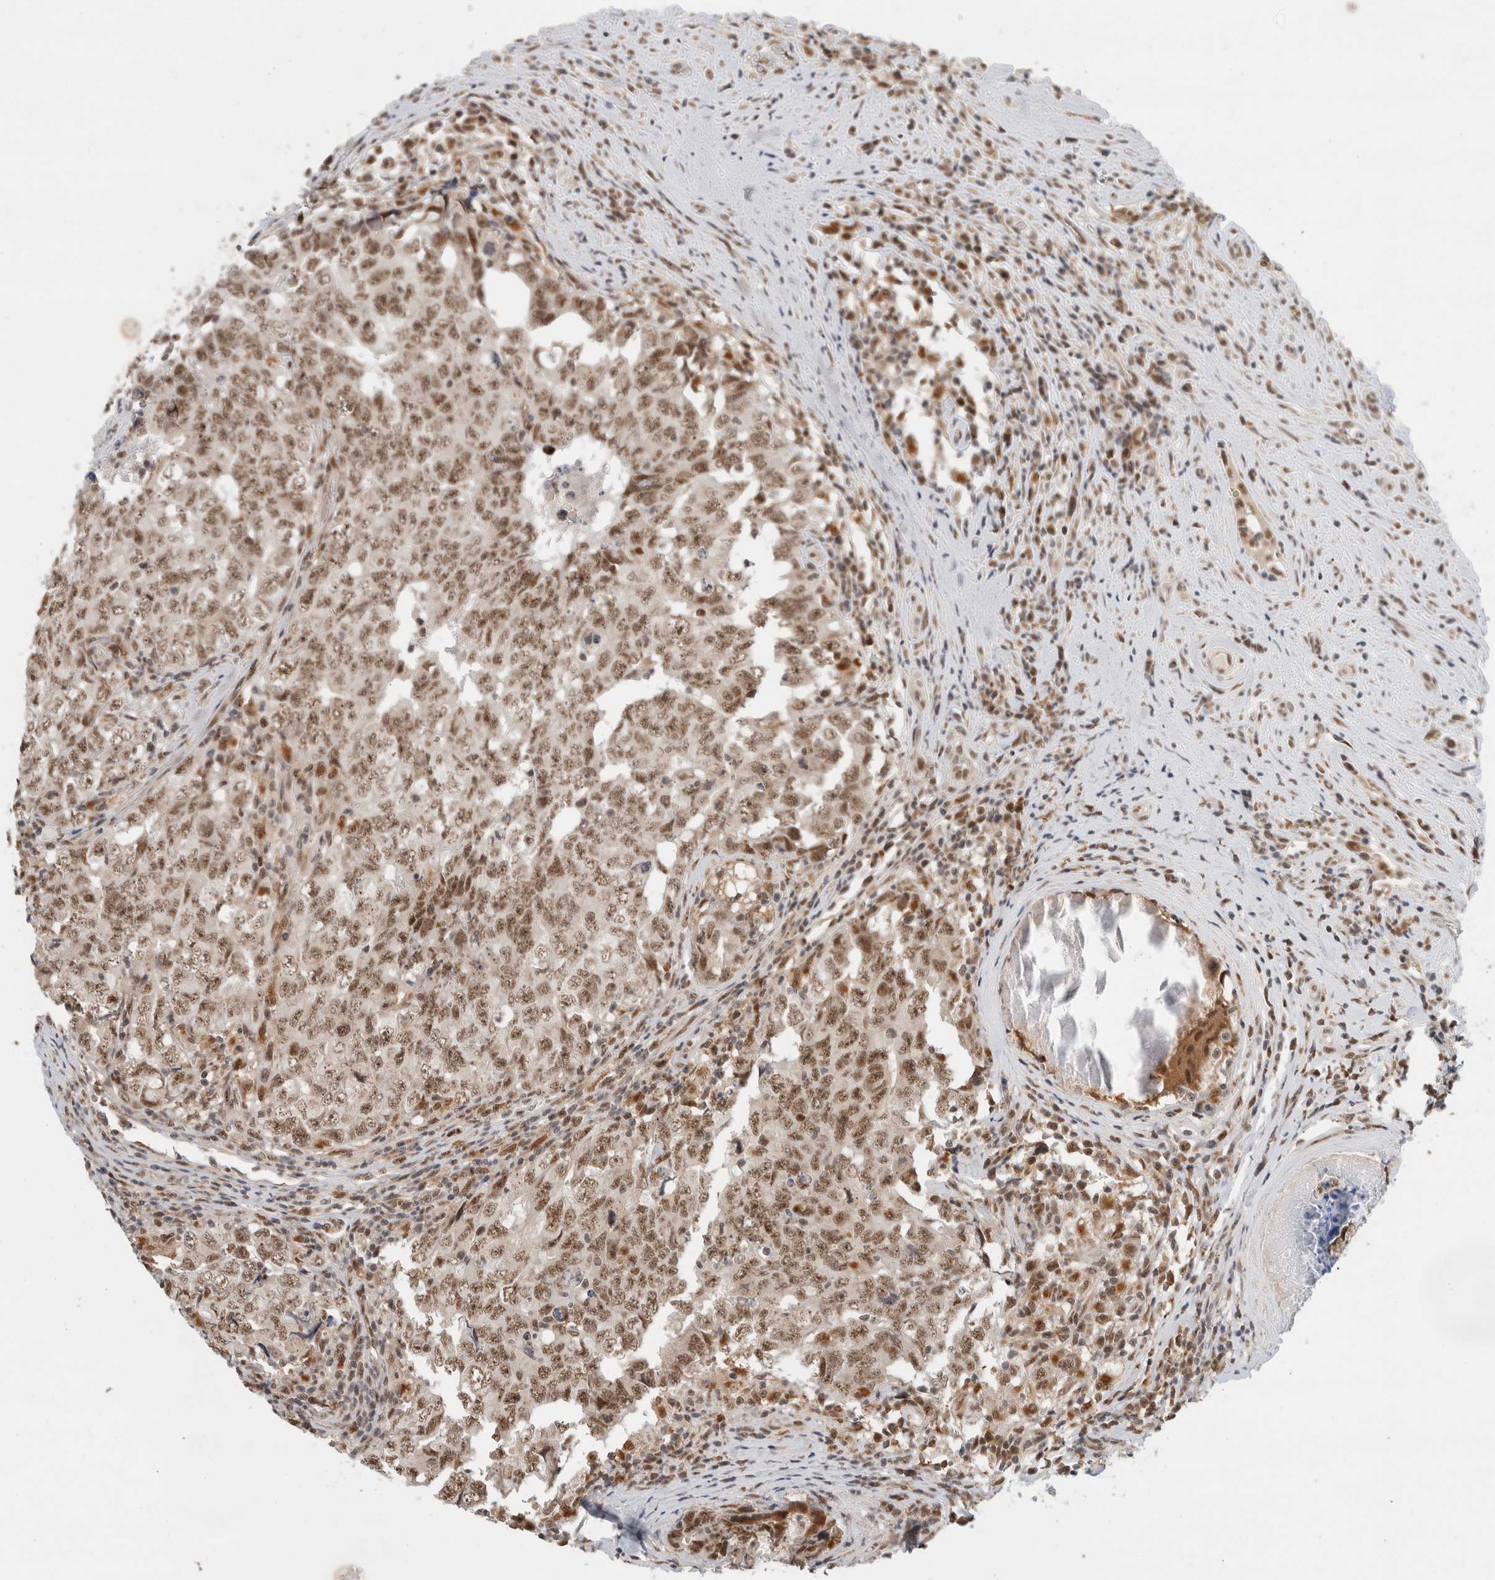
{"staining": {"intensity": "moderate", "quantity": ">75%", "location": "nuclear"}, "tissue": "testis cancer", "cell_type": "Tumor cells", "image_type": "cancer", "snomed": [{"axis": "morphology", "description": "Carcinoma, Embryonal, NOS"}, {"axis": "topography", "description": "Testis"}], "caption": "DAB (3,3'-diaminobenzidine) immunohistochemical staining of human testis embryonal carcinoma reveals moderate nuclear protein positivity in approximately >75% of tumor cells. The staining was performed using DAB, with brown indicating positive protein expression. Nuclei are stained blue with hematoxylin.", "gene": "NCAPG2", "patient": {"sex": "male", "age": 26}}